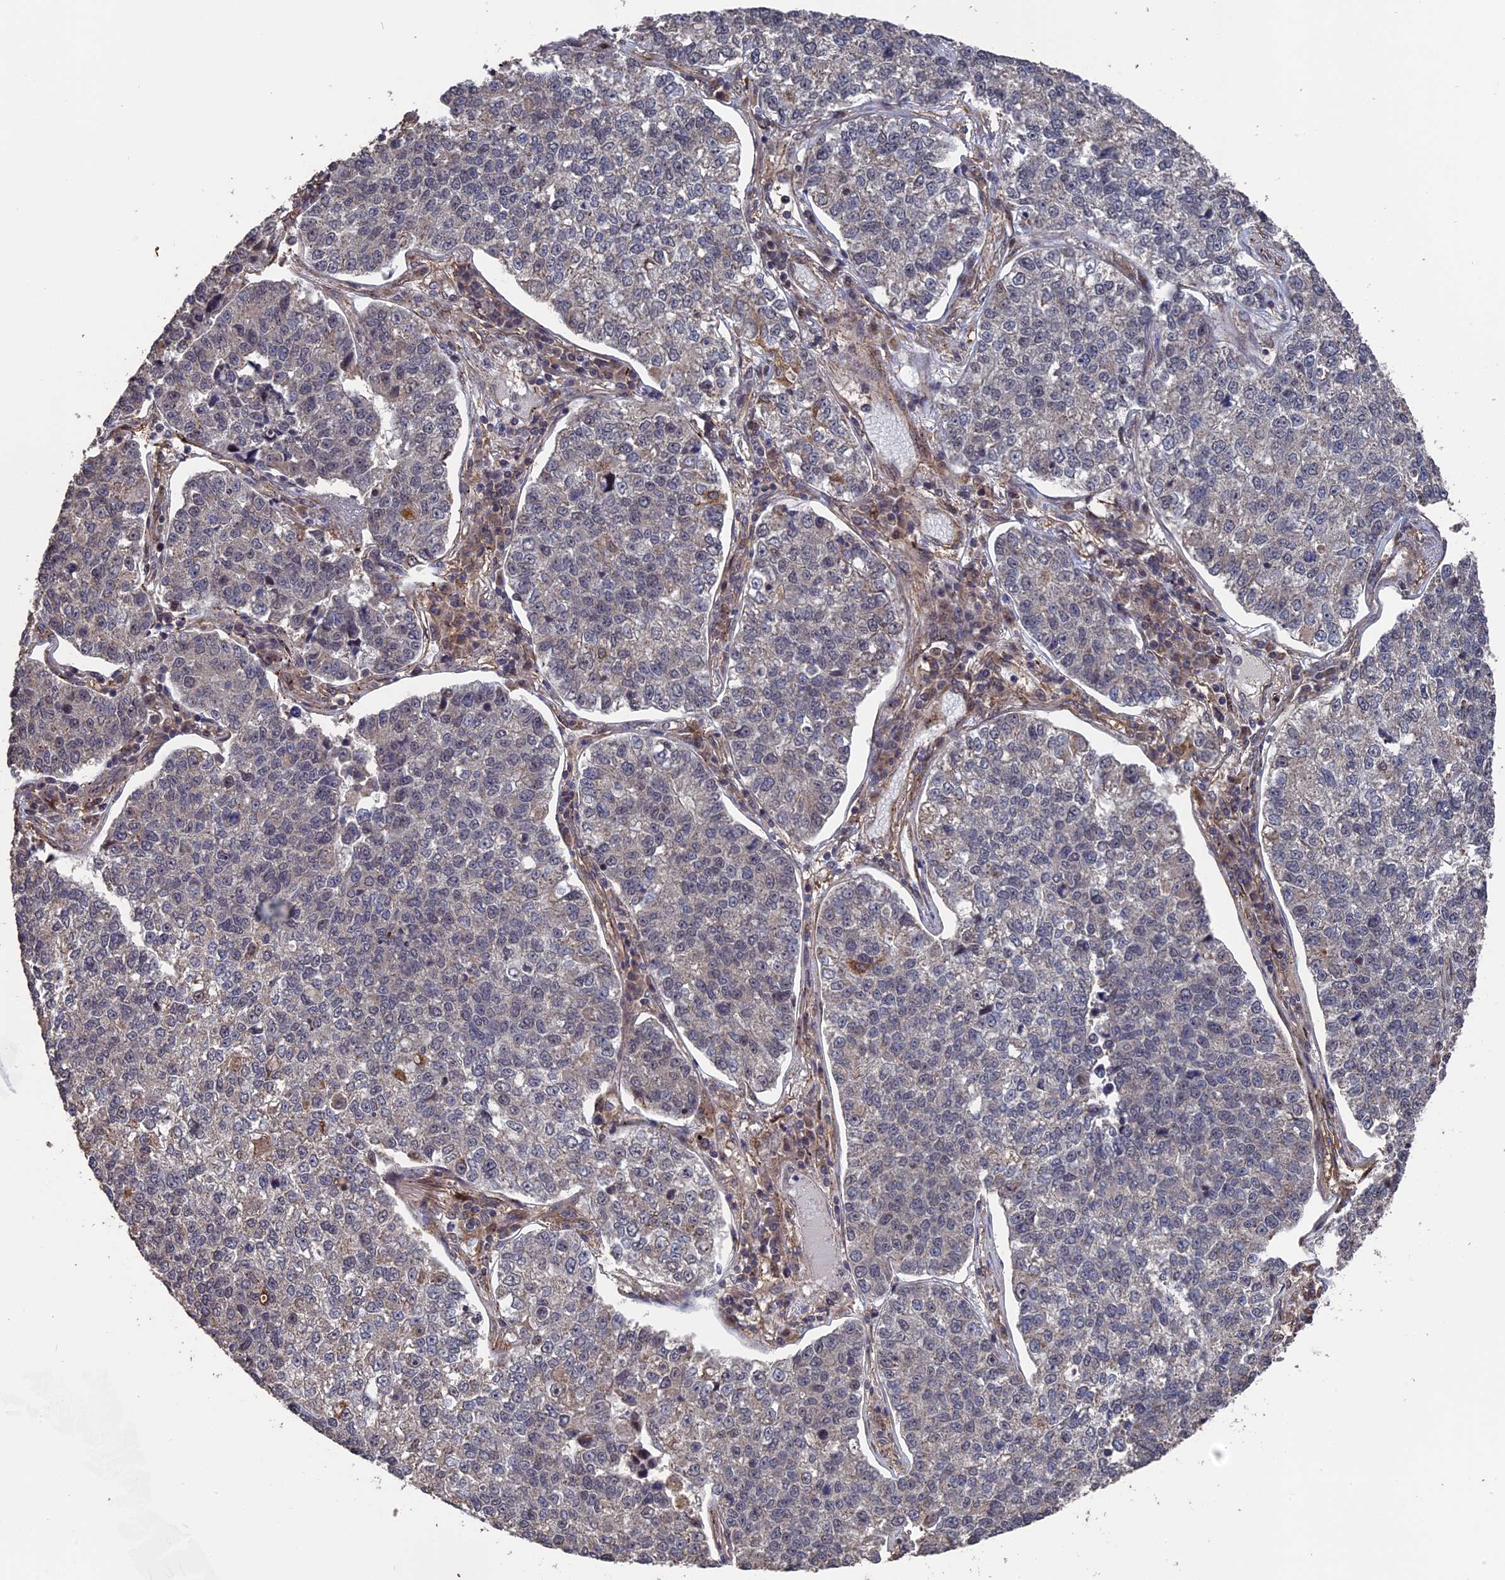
{"staining": {"intensity": "negative", "quantity": "none", "location": "none"}, "tissue": "lung cancer", "cell_type": "Tumor cells", "image_type": "cancer", "snomed": [{"axis": "morphology", "description": "Adenocarcinoma, NOS"}, {"axis": "topography", "description": "Lung"}], "caption": "This is a image of immunohistochemistry staining of lung cancer (adenocarcinoma), which shows no staining in tumor cells.", "gene": "MYBL2", "patient": {"sex": "male", "age": 49}}